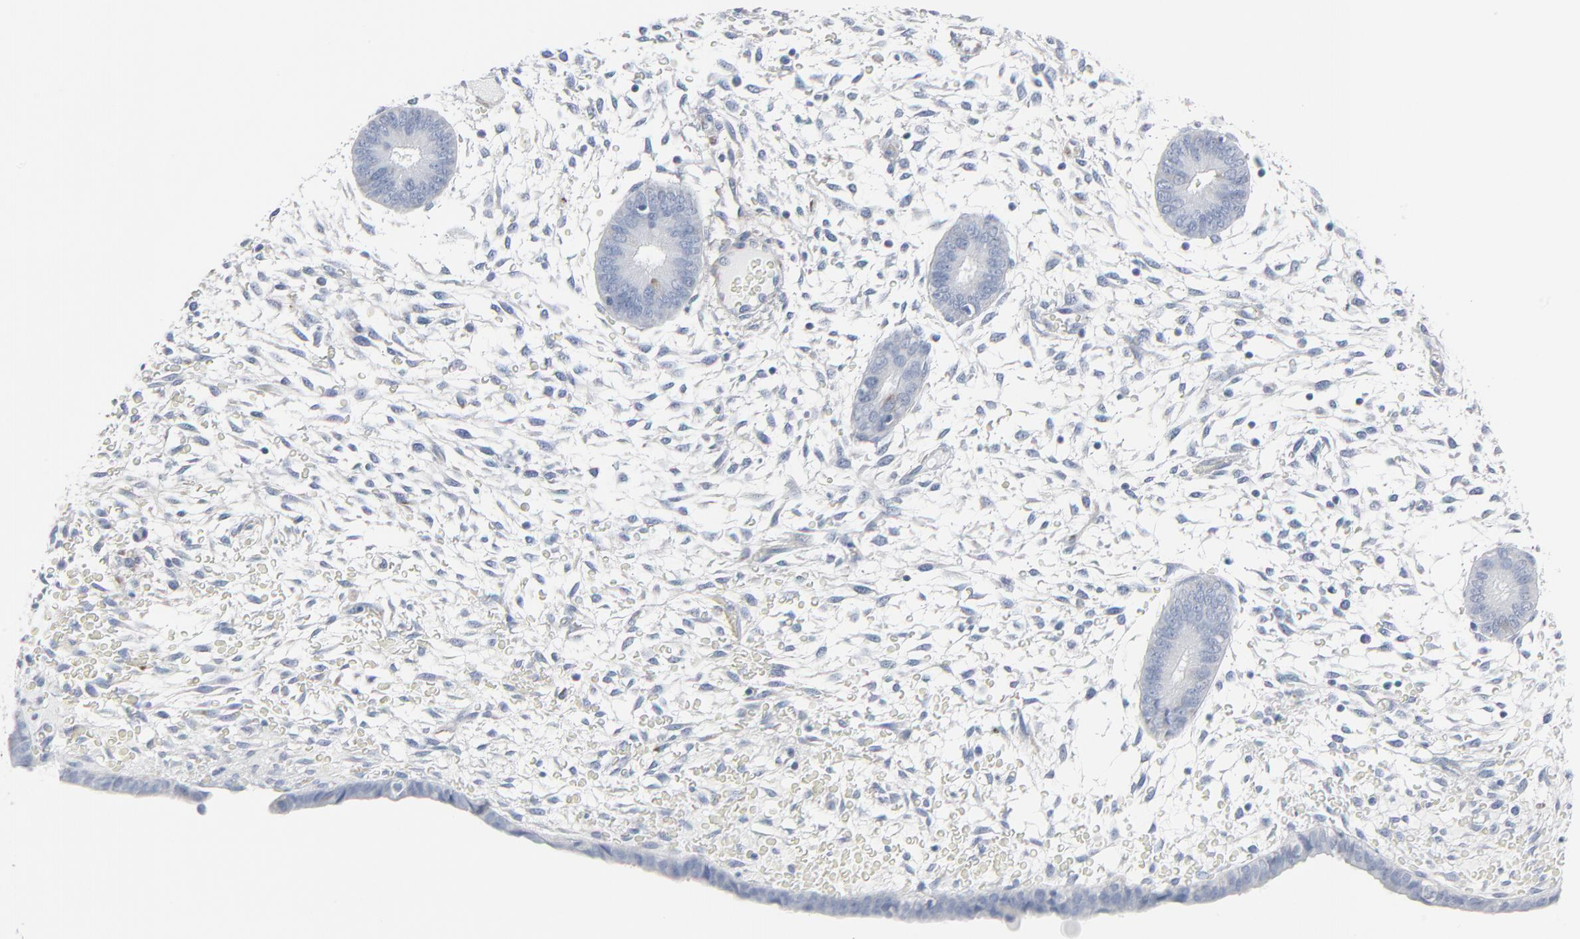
{"staining": {"intensity": "negative", "quantity": "none", "location": "none"}, "tissue": "endometrium", "cell_type": "Cells in endometrial stroma", "image_type": "normal", "snomed": [{"axis": "morphology", "description": "Normal tissue, NOS"}, {"axis": "topography", "description": "Endometrium"}], "caption": "This is an immunohistochemistry image of benign endometrium. There is no expression in cells in endometrial stroma.", "gene": "BGN", "patient": {"sex": "female", "age": 42}}